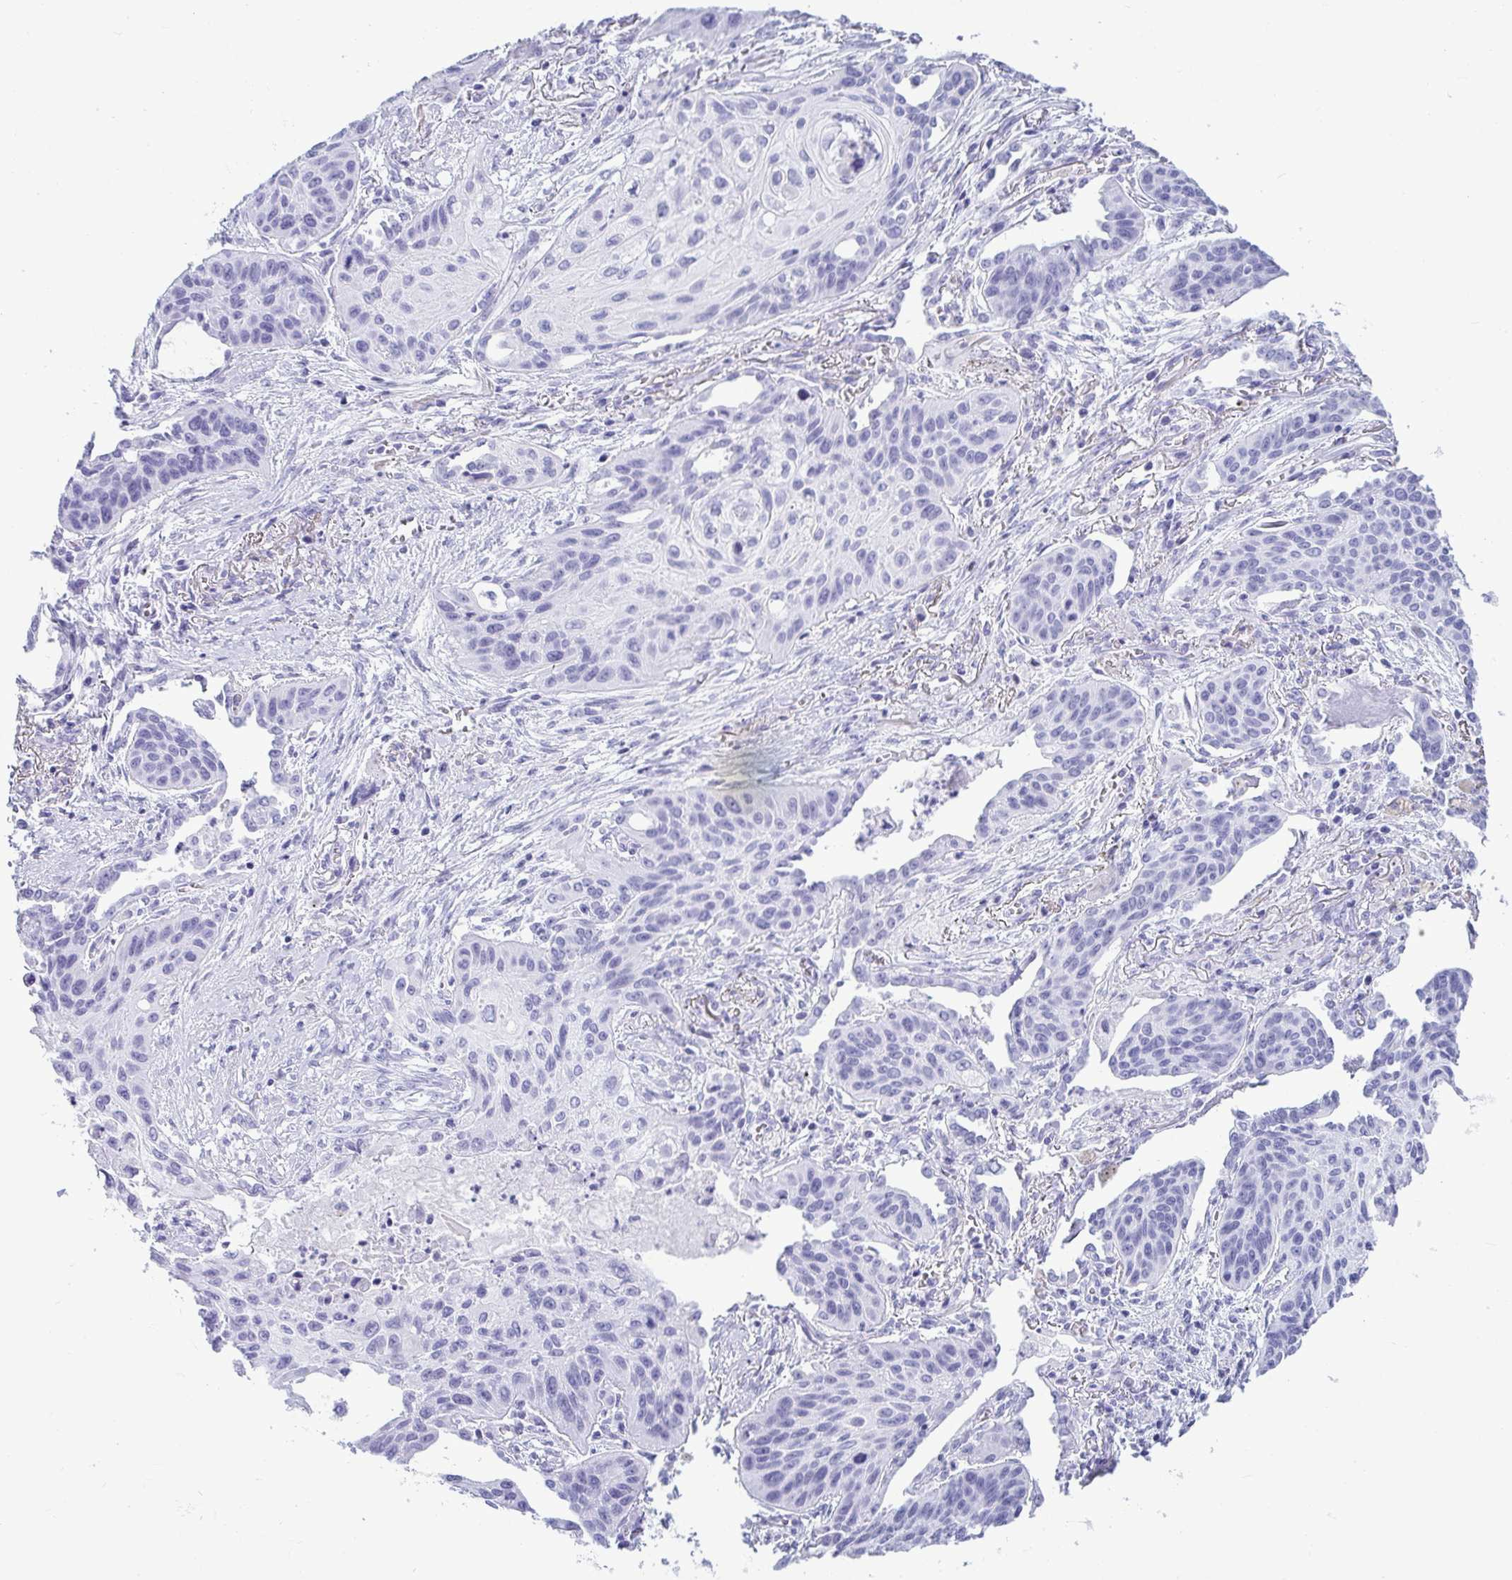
{"staining": {"intensity": "negative", "quantity": "none", "location": "none"}, "tissue": "lung cancer", "cell_type": "Tumor cells", "image_type": "cancer", "snomed": [{"axis": "morphology", "description": "Squamous cell carcinoma, NOS"}, {"axis": "topography", "description": "Lung"}], "caption": "Squamous cell carcinoma (lung) was stained to show a protein in brown. There is no significant expression in tumor cells.", "gene": "CLGN", "patient": {"sex": "male", "age": 71}}